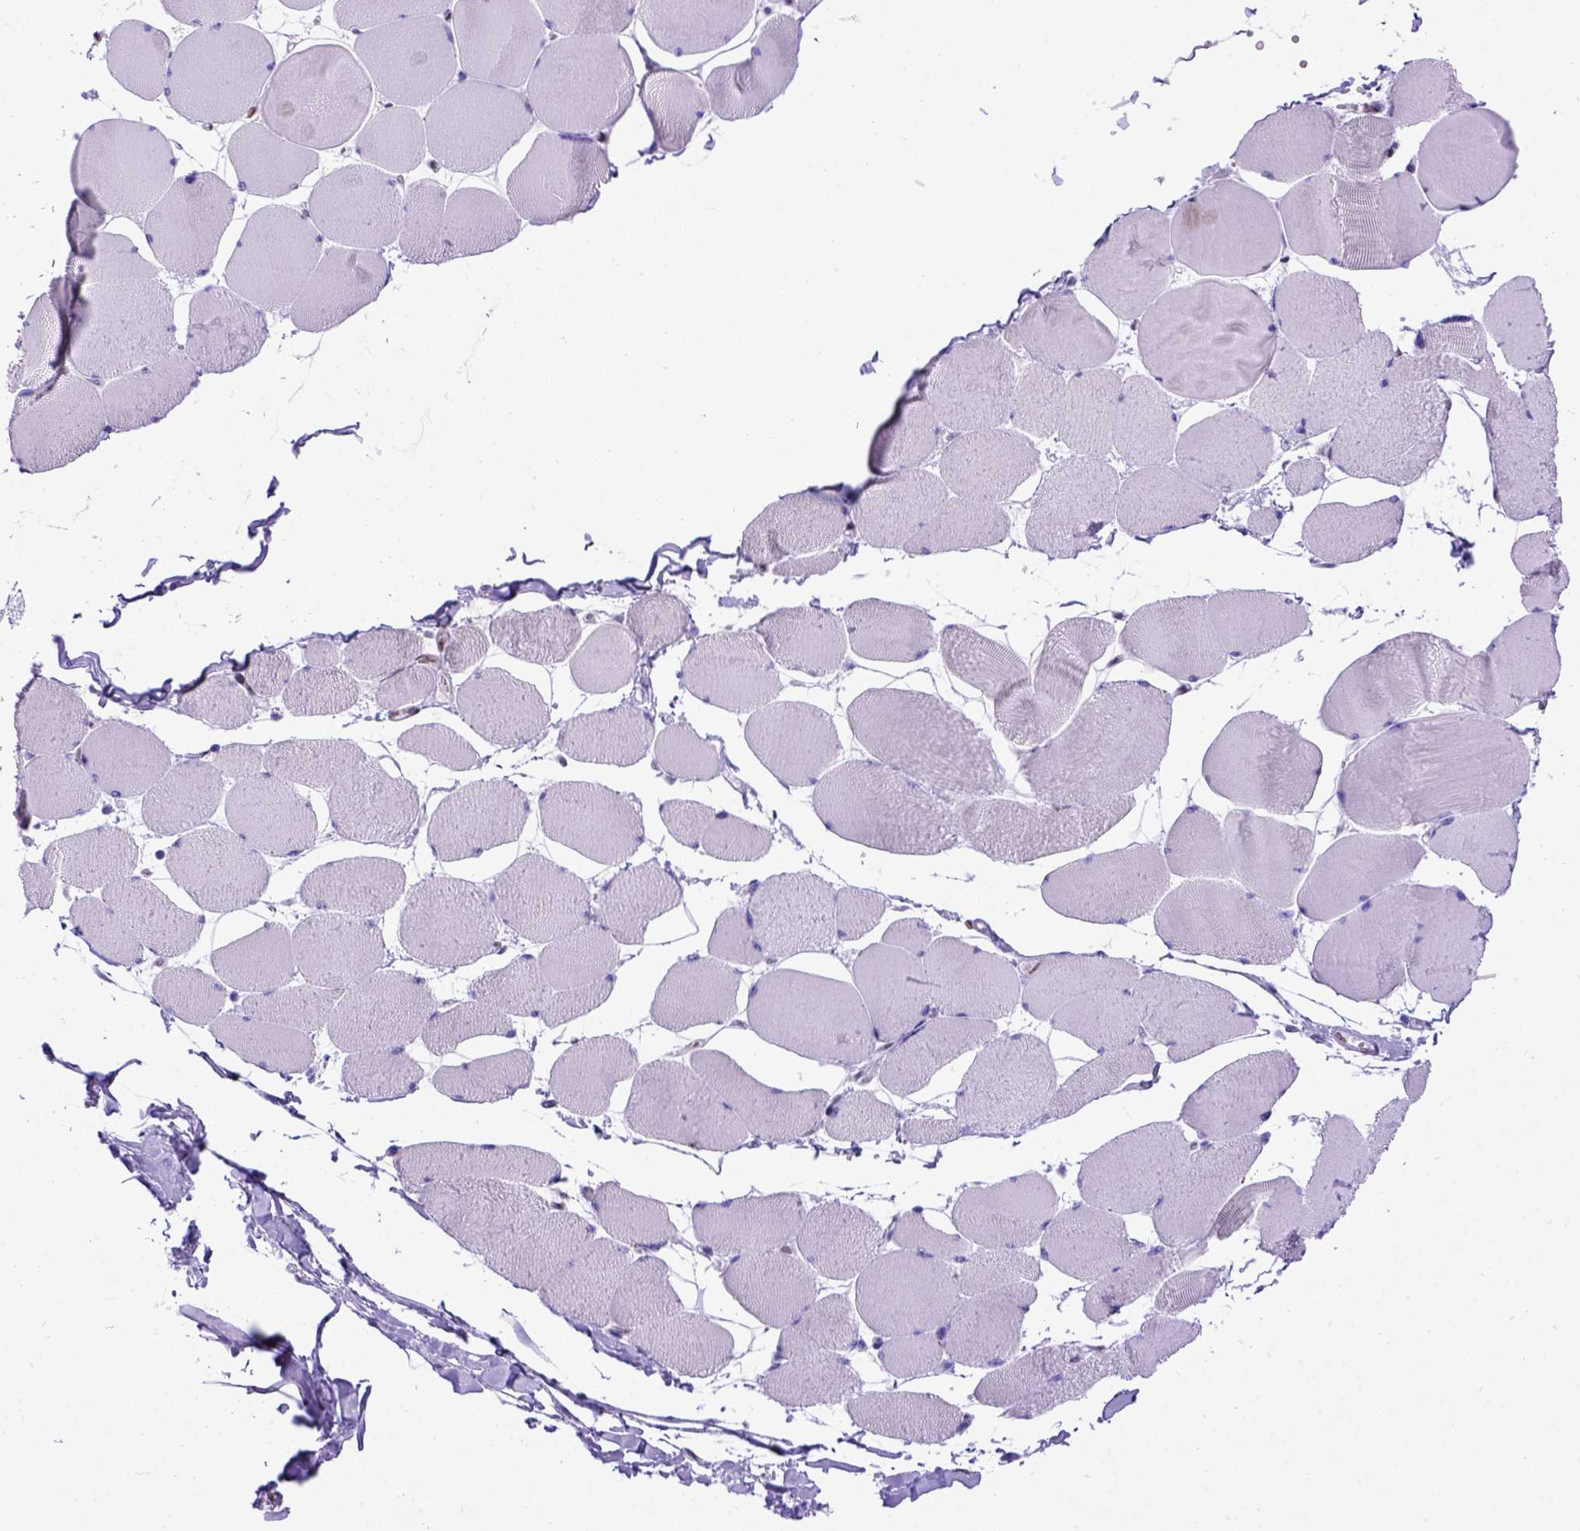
{"staining": {"intensity": "negative", "quantity": "none", "location": "none"}, "tissue": "skeletal muscle", "cell_type": "Myocytes", "image_type": "normal", "snomed": [{"axis": "morphology", "description": "Normal tissue, NOS"}, {"axis": "topography", "description": "Skeletal muscle"}], "caption": "The micrograph shows no significant positivity in myocytes of skeletal muscle. (Brightfield microscopy of DAB (3,3'-diaminobenzidine) IHC at high magnification).", "gene": "MEOX2", "patient": {"sex": "female", "age": 75}}